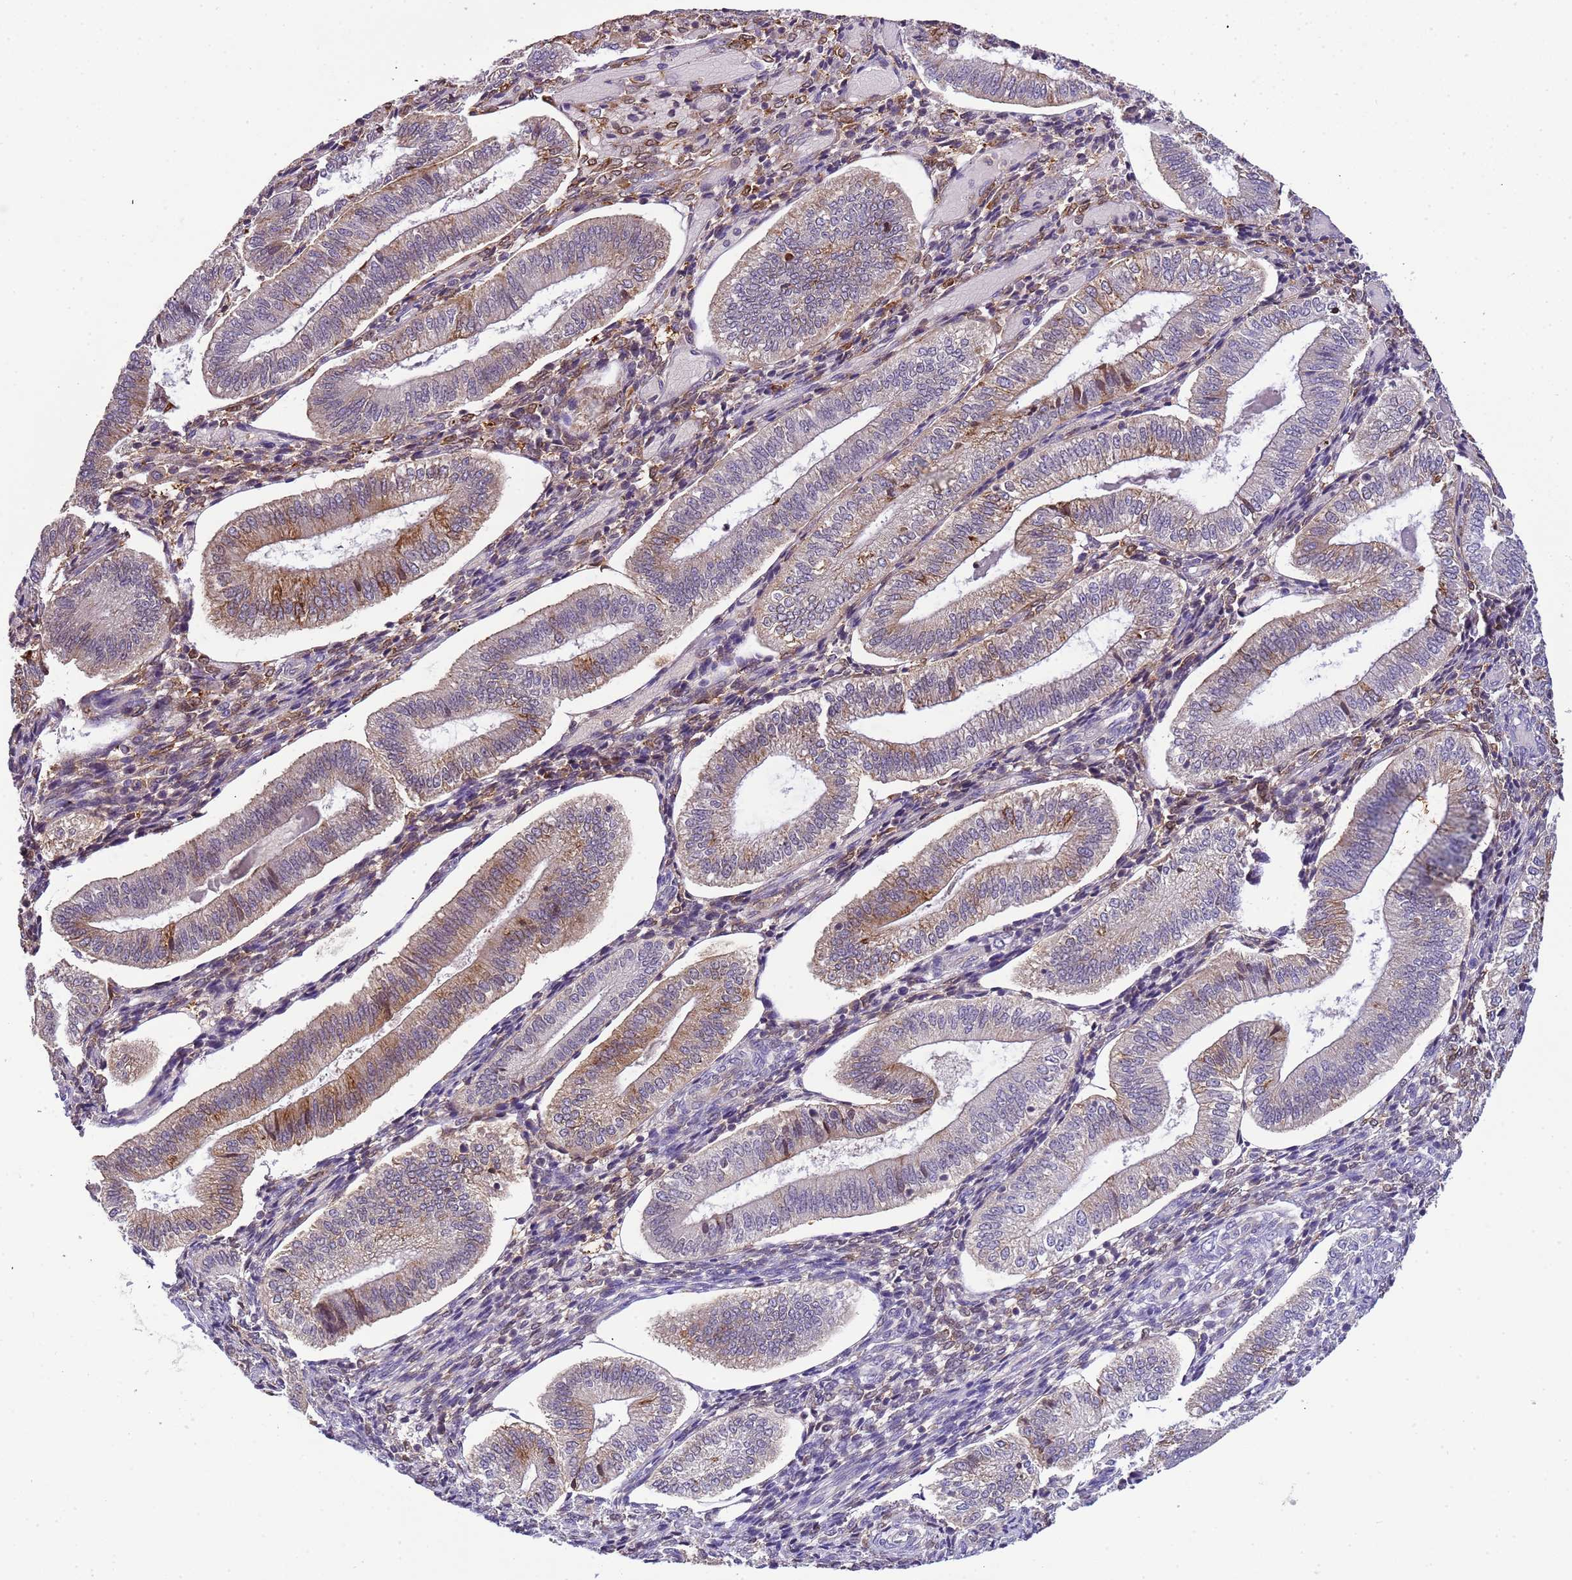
{"staining": {"intensity": "moderate", "quantity": "<25%", "location": "cytoplasmic/membranous"}, "tissue": "endometrium", "cell_type": "Cells in endometrial stroma", "image_type": "normal", "snomed": [{"axis": "morphology", "description": "Normal tissue, NOS"}, {"axis": "topography", "description": "Endometrium"}], "caption": "Normal endometrium exhibits moderate cytoplasmic/membranous staining in approximately <25% of cells in endometrial stroma.", "gene": "PLCXD3", "patient": {"sex": "female", "age": 34}}